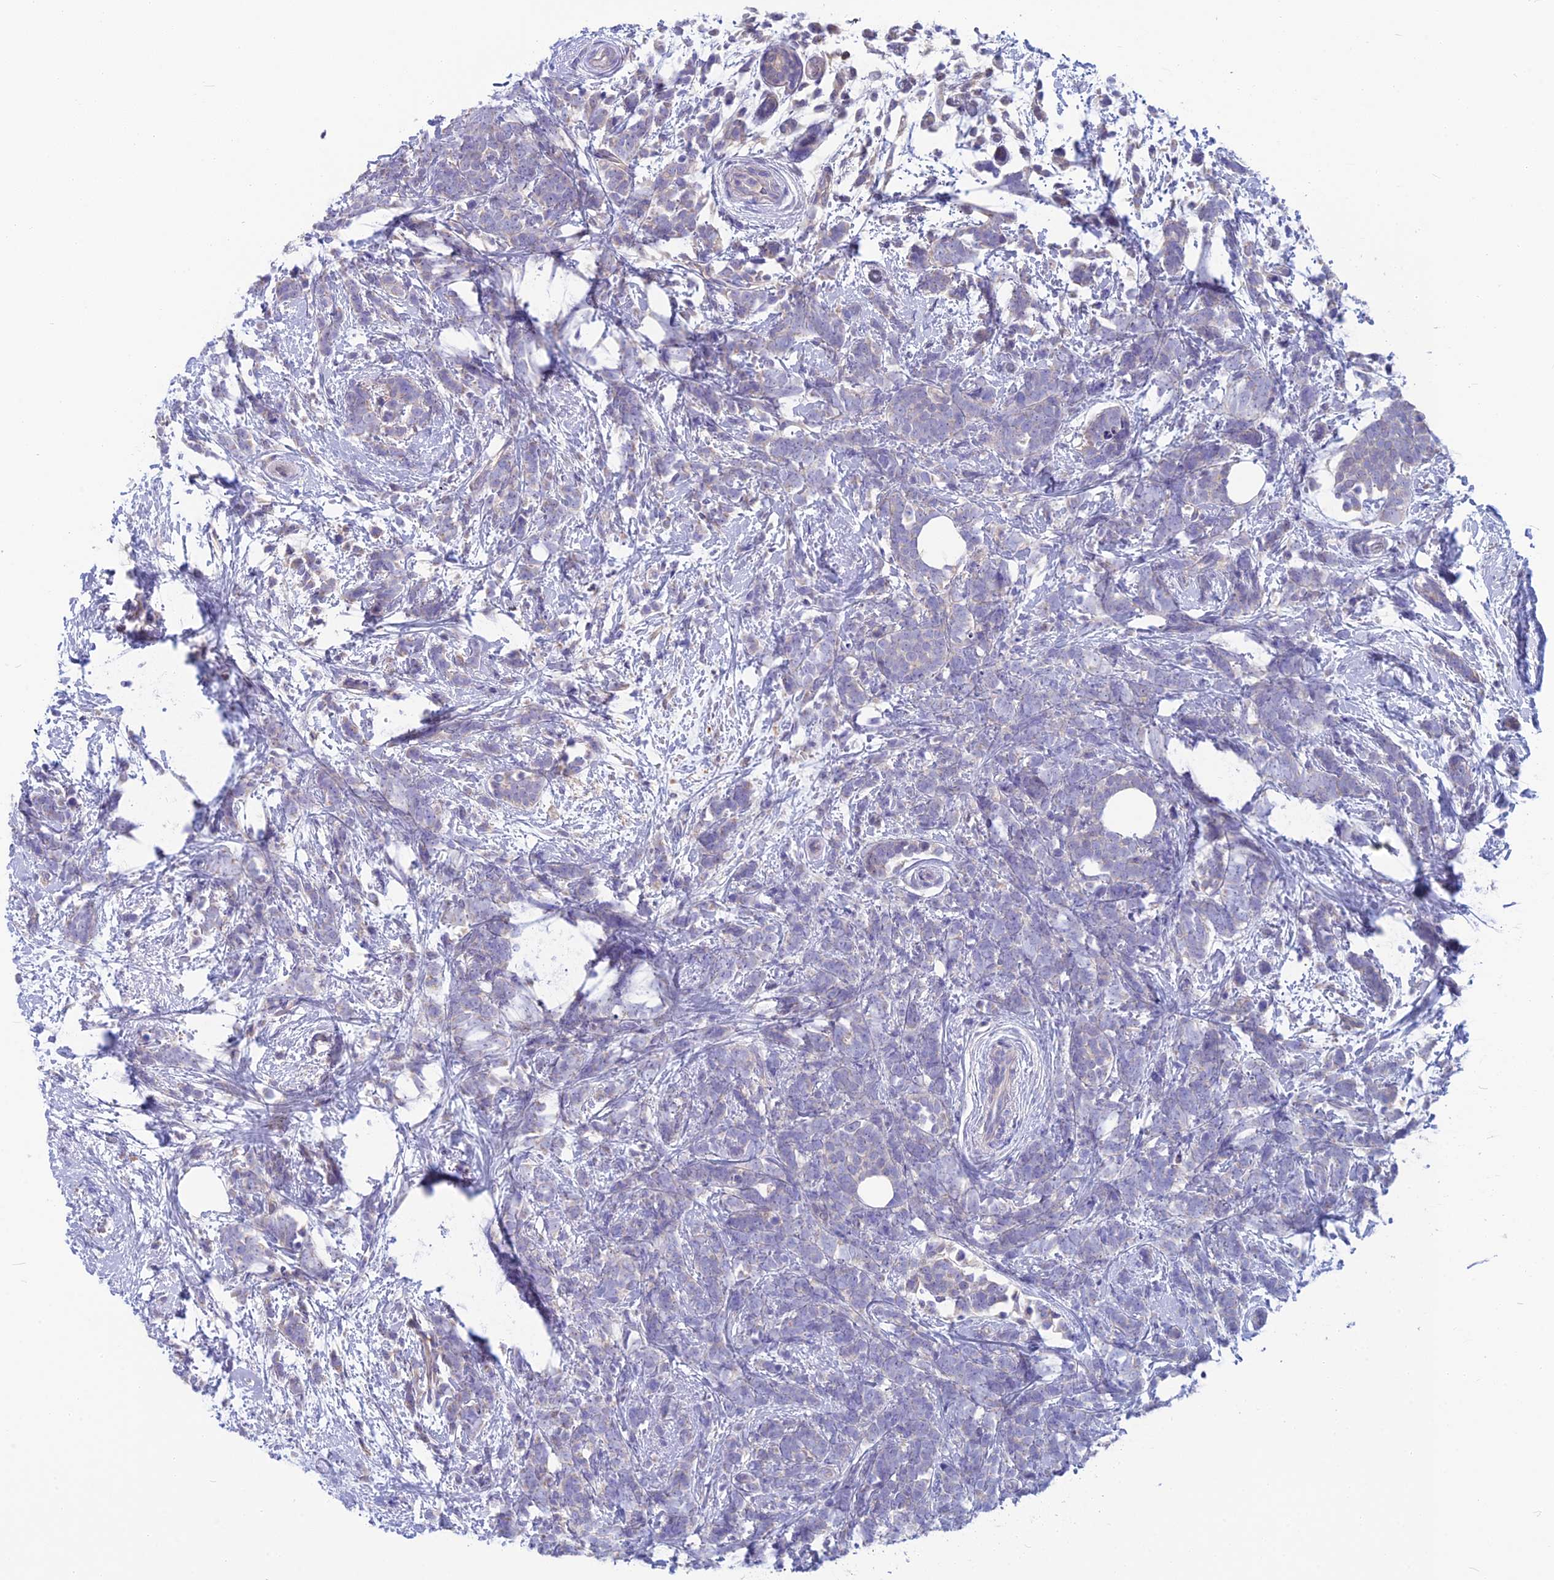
{"staining": {"intensity": "negative", "quantity": "none", "location": "none"}, "tissue": "breast cancer", "cell_type": "Tumor cells", "image_type": "cancer", "snomed": [{"axis": "morphology", "description": "Lobular carcinoma"}, {"axis": "topography", "description": "Breast"}], "caption": "Immunohistochemistry of breast lobular carcinoma displays no staining in tumor cells.", "gene": "SNAP91", "patient": {"sex": "female", "age": 58}}